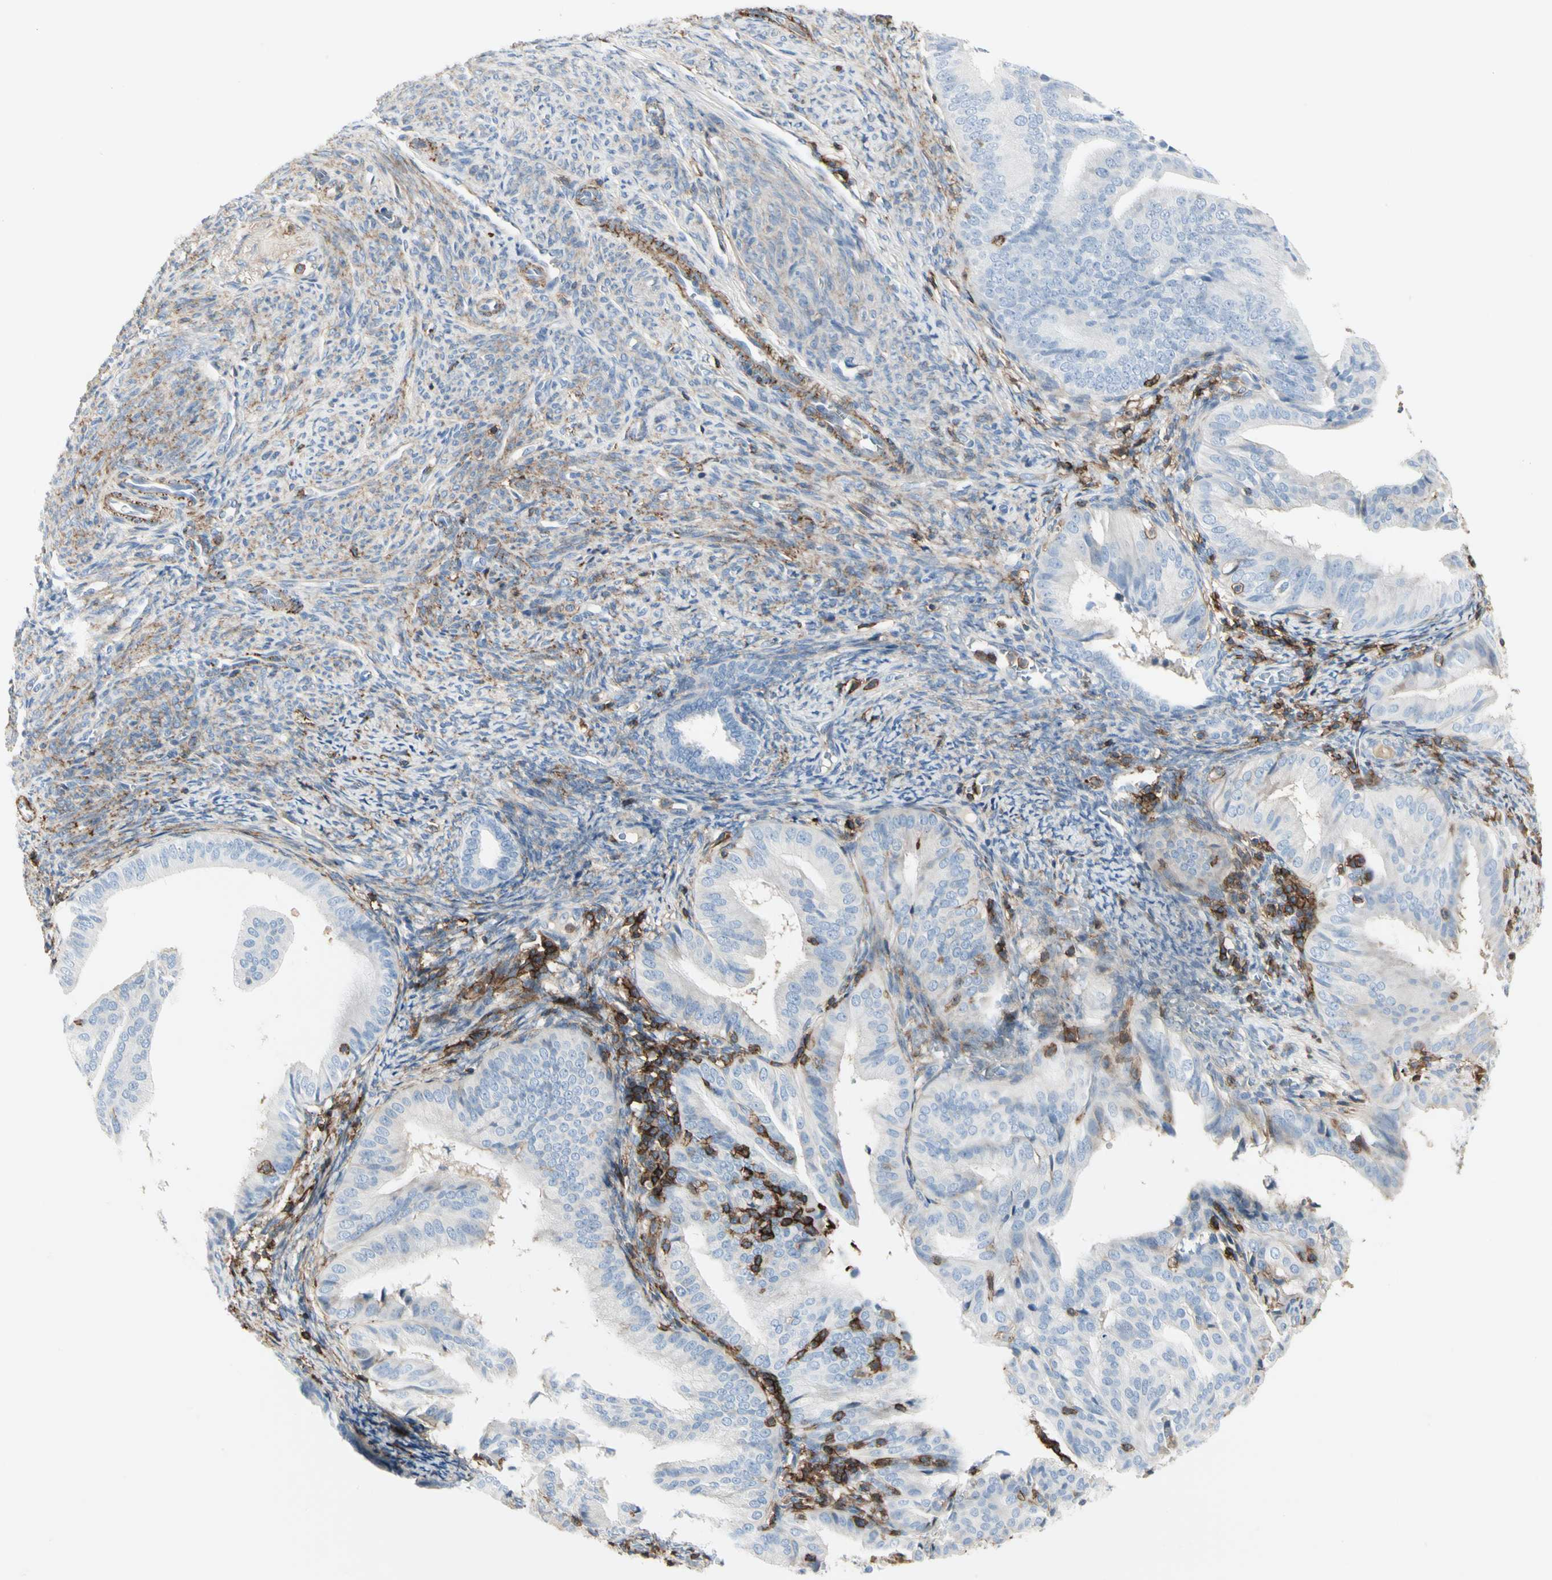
{"staining": {"intensity": "negative", "quantity": "none", "location": "none"}, "tissue": "endometrial cancer", "cell_type": "Tumor cells", "image_type": "cancer", "snomed": [{"axis": "morphology", "description": "Adenocarcinoma, NOS"}, {"axis": "topography", "description": "Endometrium"}], "caption": "An immunohistochemistry photomicrograph of endometrial cancer is shown. There is no staining in tumor cells of endometrial cancer.", "gene": "CLEC2B", "patient": {"sex": "female", "age": 58}}